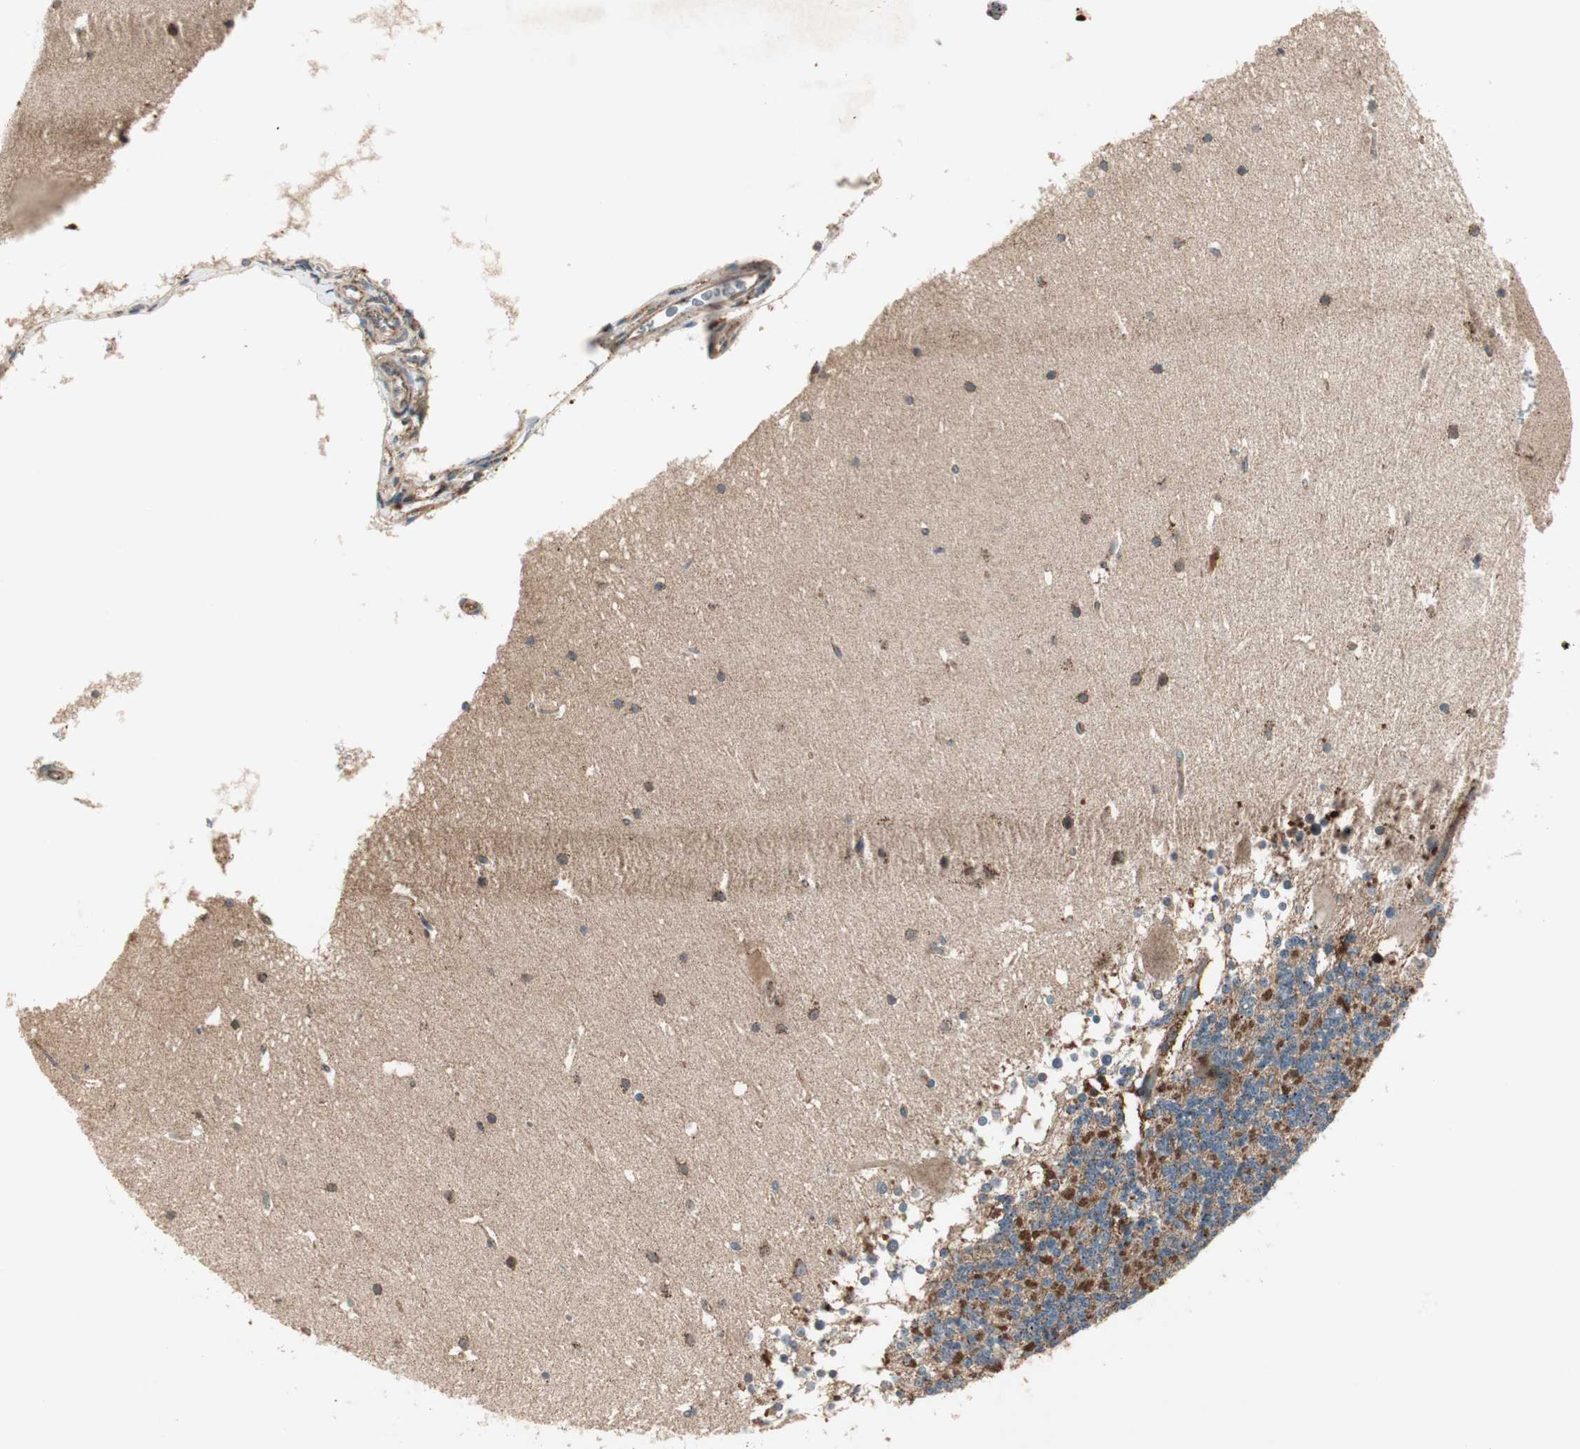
{"staining": {"intensity": "moderate", "quantity": ">75%", "location": "cytoplasmic/membranous"}, "tissue": "cerebellum", "cell_type": "Cells in granular layer", "image_type": "normal", "snomed": [{"axis": "morphology", "description": "Normal tissue, NOS"}, {"axis": "topography", "description": "Cerebellum"}], "caption": "Cerebellum stained with DAB immunohistochemistry shows medium levels of moderate cytoplasmic/membranous staining in about >75% of cells in granular layer.", "gene": "CHADL", "patient": {"sex": "female", "age": 19}}